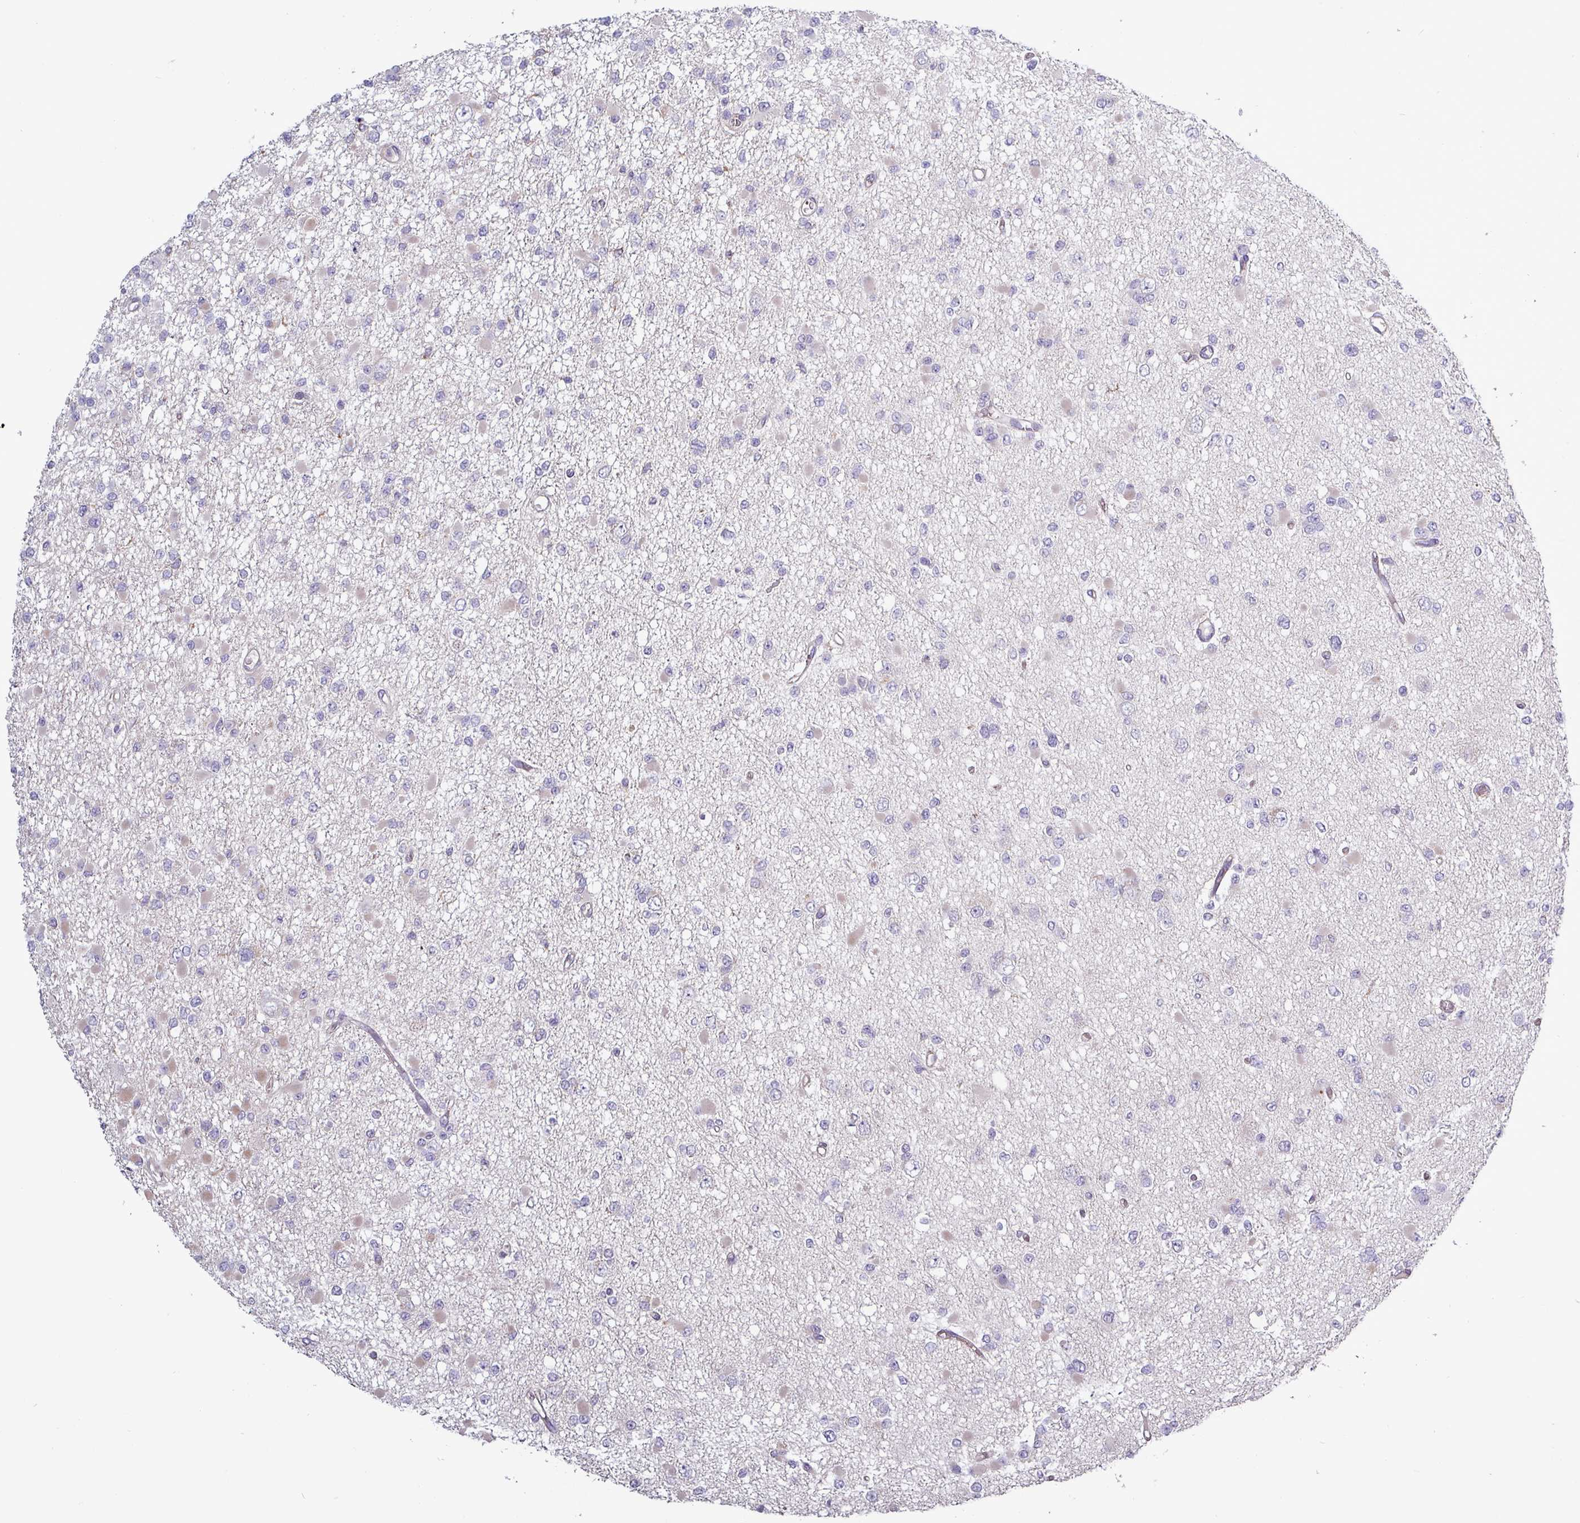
{"staining": {"intensity": "negative", "quantity": "none", "location": "none"}, "tissue": "glioma", "cell_type": "Tumor cells", "image_type": "cancer", "snomed": [{"axis": "morphology", "description": "Glioma, malignant, Low grade"}, {"axis": "topography", "description": "Brain"}], "caption": "Malignant glioma (low-grade) was stained to show a protein in brown. There is no significant staining in tumor cells.", "gene": "PLIN2", "patient": {"sex": "female", "age": 22}}